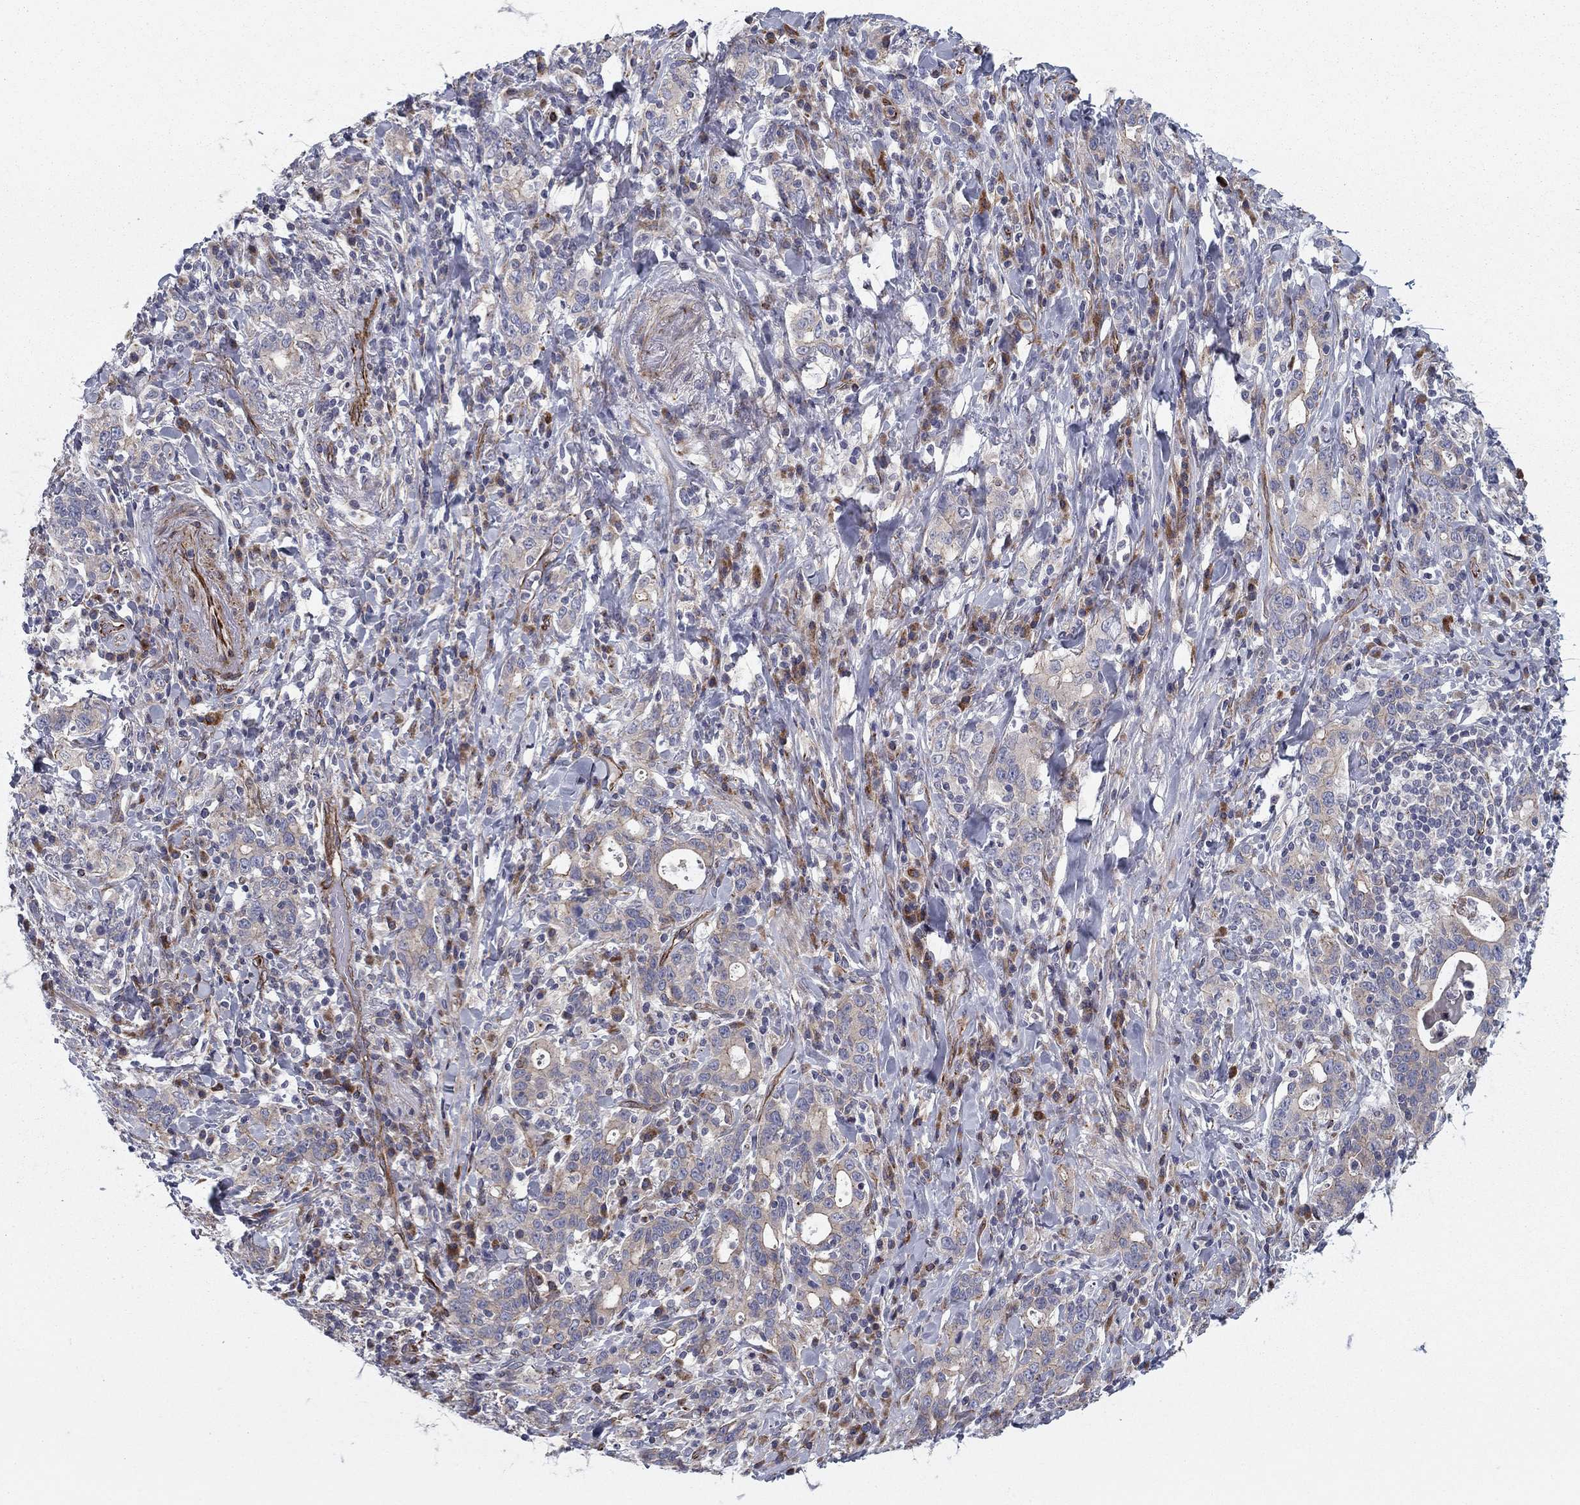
{"staining": {"intensity": "negative", "quantity": "none", "location": "none"}, "tissue": "stomach cancer", "cell_type": "Tumor cells", "image_type": "cancer", "snomed": [{"axis": "morphology", "description": "Adenocarcinoma, NOS"}, {"axis": "topography", "description": "Stomach"}], "caption": "Stomach cancer (adenocarcinoma) stained for a protein using immunohistochemistry shows no expression tumor cells.", "gene": "CLSTN1", "patient": {"sex": "male", "age": 79}}